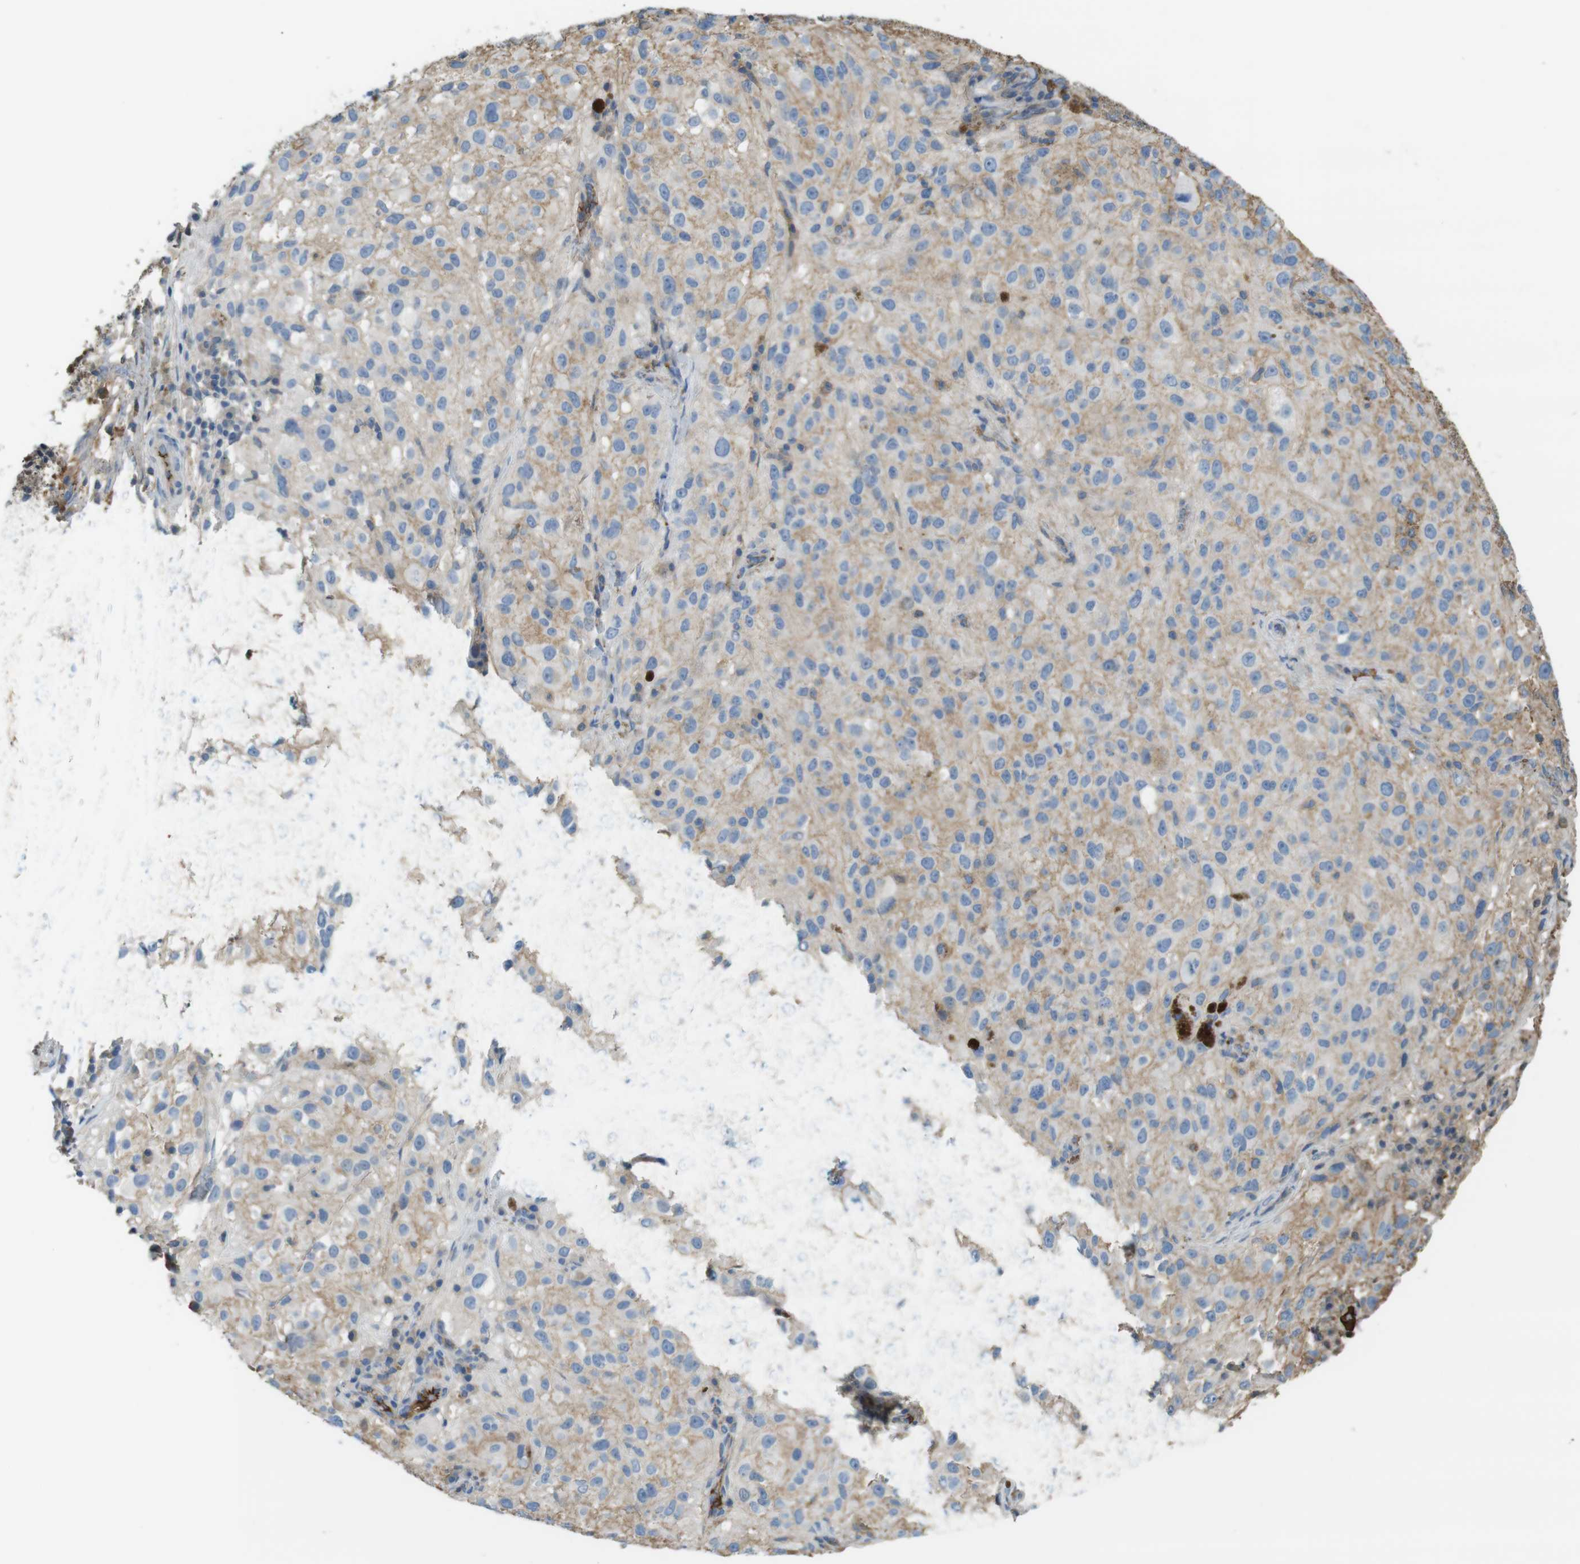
{"staining": {"intensity": "weak", "quantity": "<25%", "location": "cytoplasmic/membranous"}, "tissue": "melanoma", "cell_type": "Tumor cells", "image_type": "cancer", "snomed": [{"axis": "morphology", "description": "Necrosis, NOS"}, {"axis": "morphology", "description": "Malignant melanoma, NOS"}, {"axis": "topography", "description": "Skin"}], "caption": "Immunohistochemical staining of malignant melanoma displays no significant expression in tumor cells.", "gene": "LTBP4", "patient": {"sex": "female", "age": 87}}